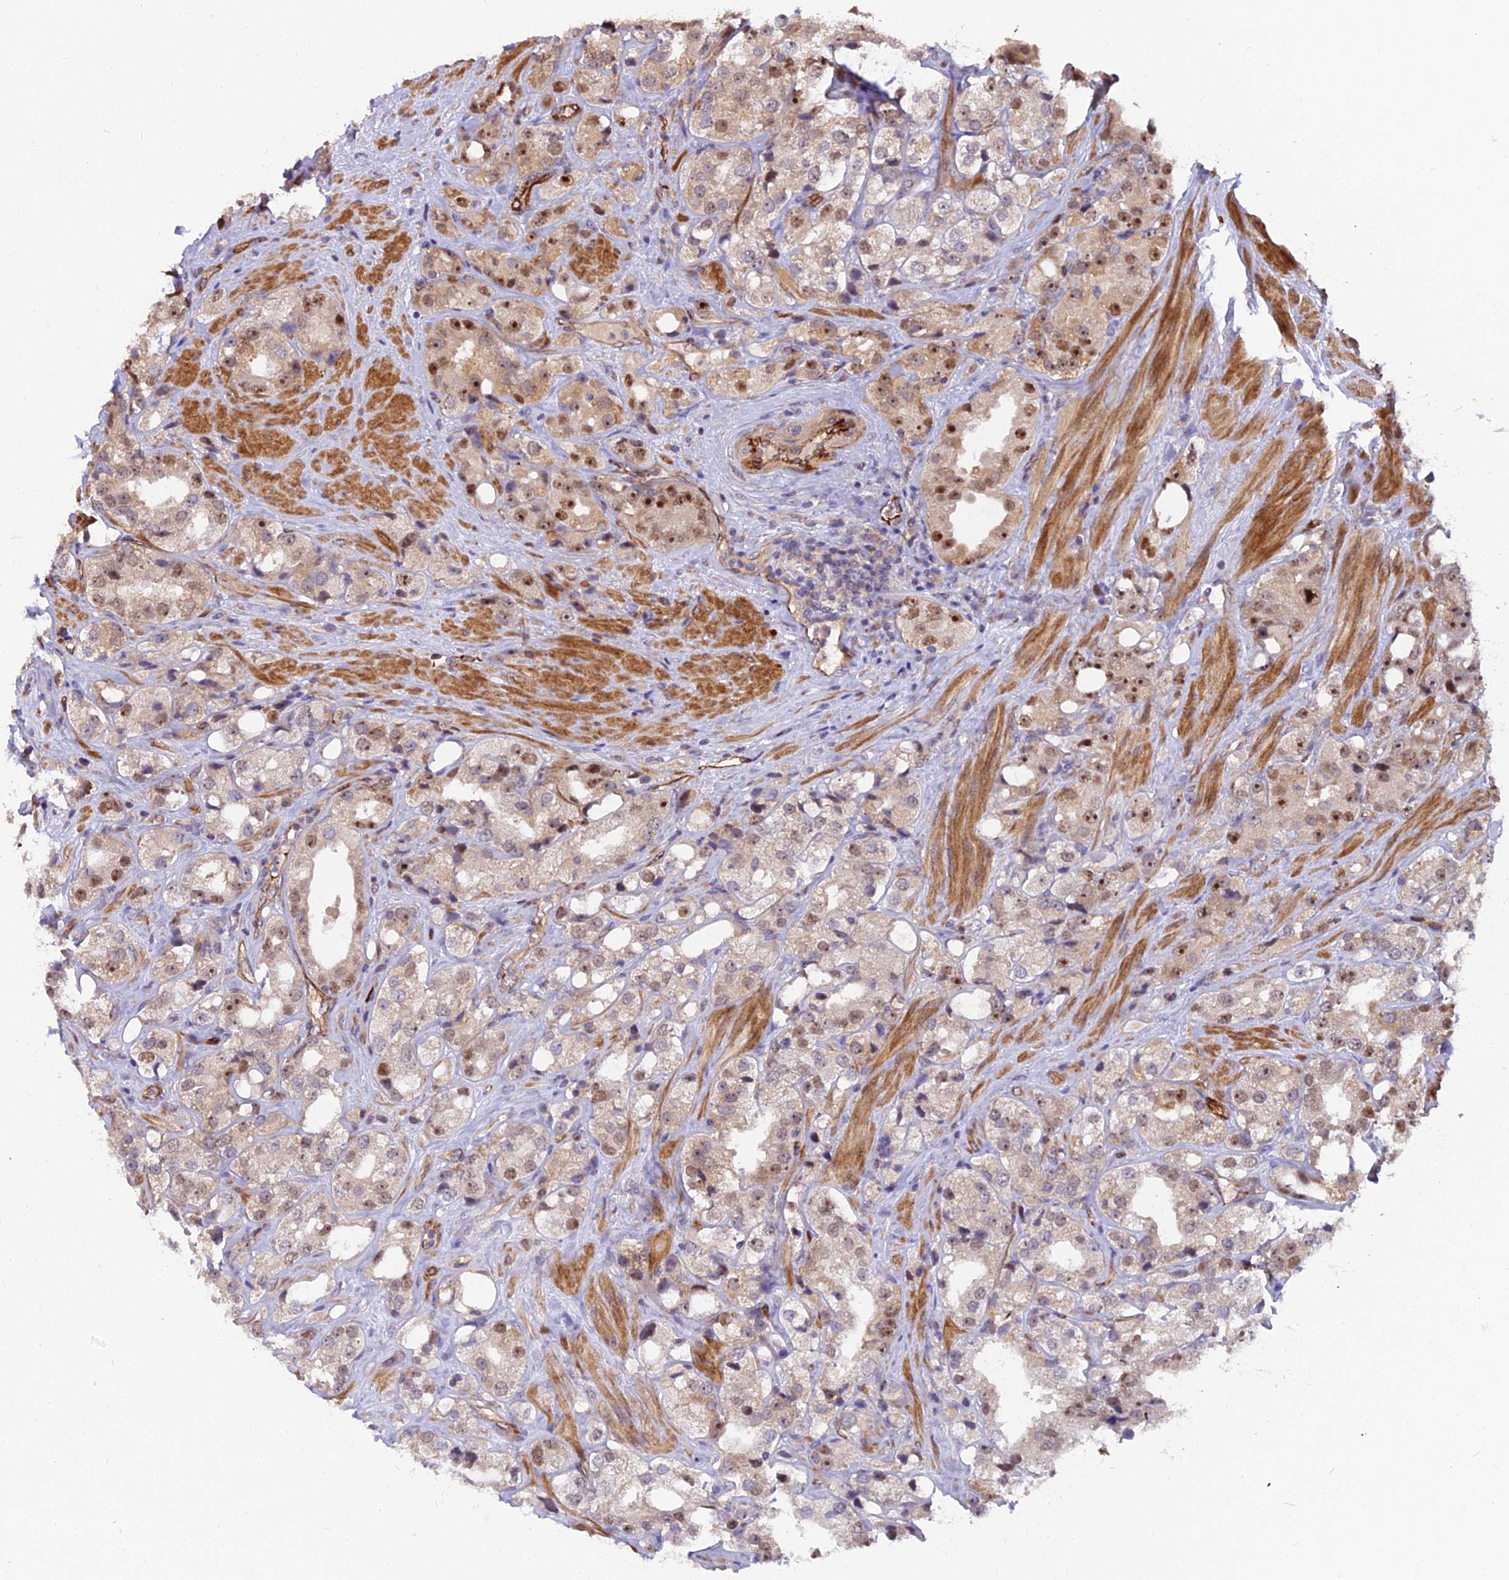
{"staining": {"intensity": "strong", "quantity": "25%-75%", "location": "cytoplasmic/membranous,nuclear"}, "tissue": "prostate cancer", "cell_type": "Tumor cells", "image_type": "cancer", "snomed": [{"axis": "morphology", "description": "Adenocarcinoma, NOS"}, {"axis": "topography", "description": "Prostate"}], "caption": "Immunohistochemistry (IHC) (DAB) staining of human prostate cancer (adenocarcinoma) demonstrates strong cytoplasmic/membranous and nuclear protein positivity in about 25%-75% of tumor cells. The staining is performed using DAB (3,3'-diaminobenzidine) brown chromogen to label protein expression. The nuclei are counter-stained blue using hematoxylin.", "gene": "TCEA3", "patient": {"sex": "male", "age": 79}}